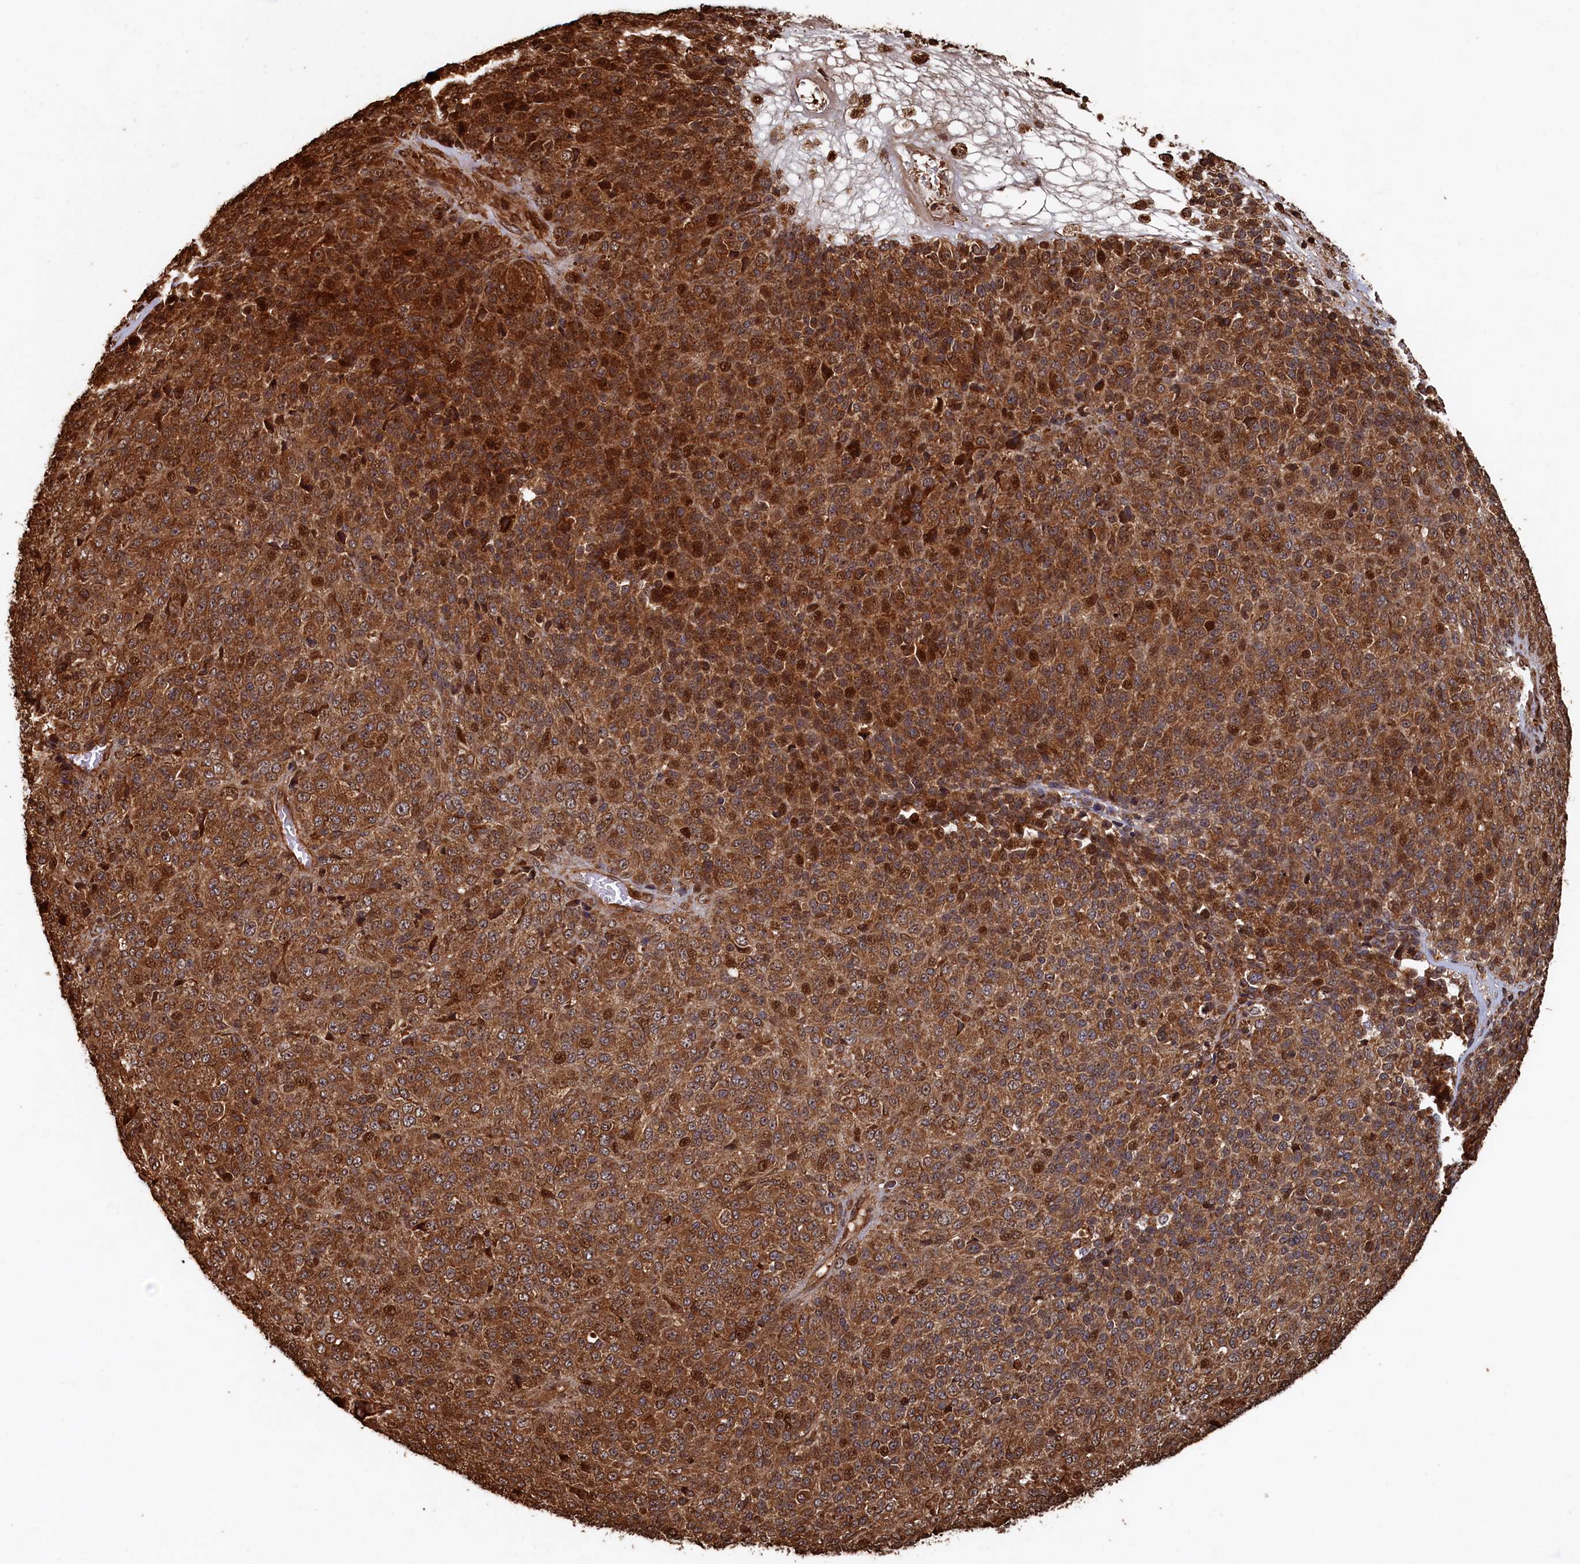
{"staining": {"intensity": "strong", "quantity": ">75%", "location": "cytoplasmic/membranous,nuclear"}, "tissue": "melanoma", "cell_type": "Tumor cells", "image_type": "cancer", "snomed": [{"axis": "morphology", "description": "Malignant melanoma, Metastatic site"}, {"axis": "topography", "description": "Brain"}], "caption": "Immunohistochemical staining of human malignant melanoma (metastatic site) demonstrates high levels of strong cytoplasmic/membranous and nuclear positivity in about >75% of tumor cells.", "gene": "PIGN", "patient": {"sex": "female", "age": 56}}